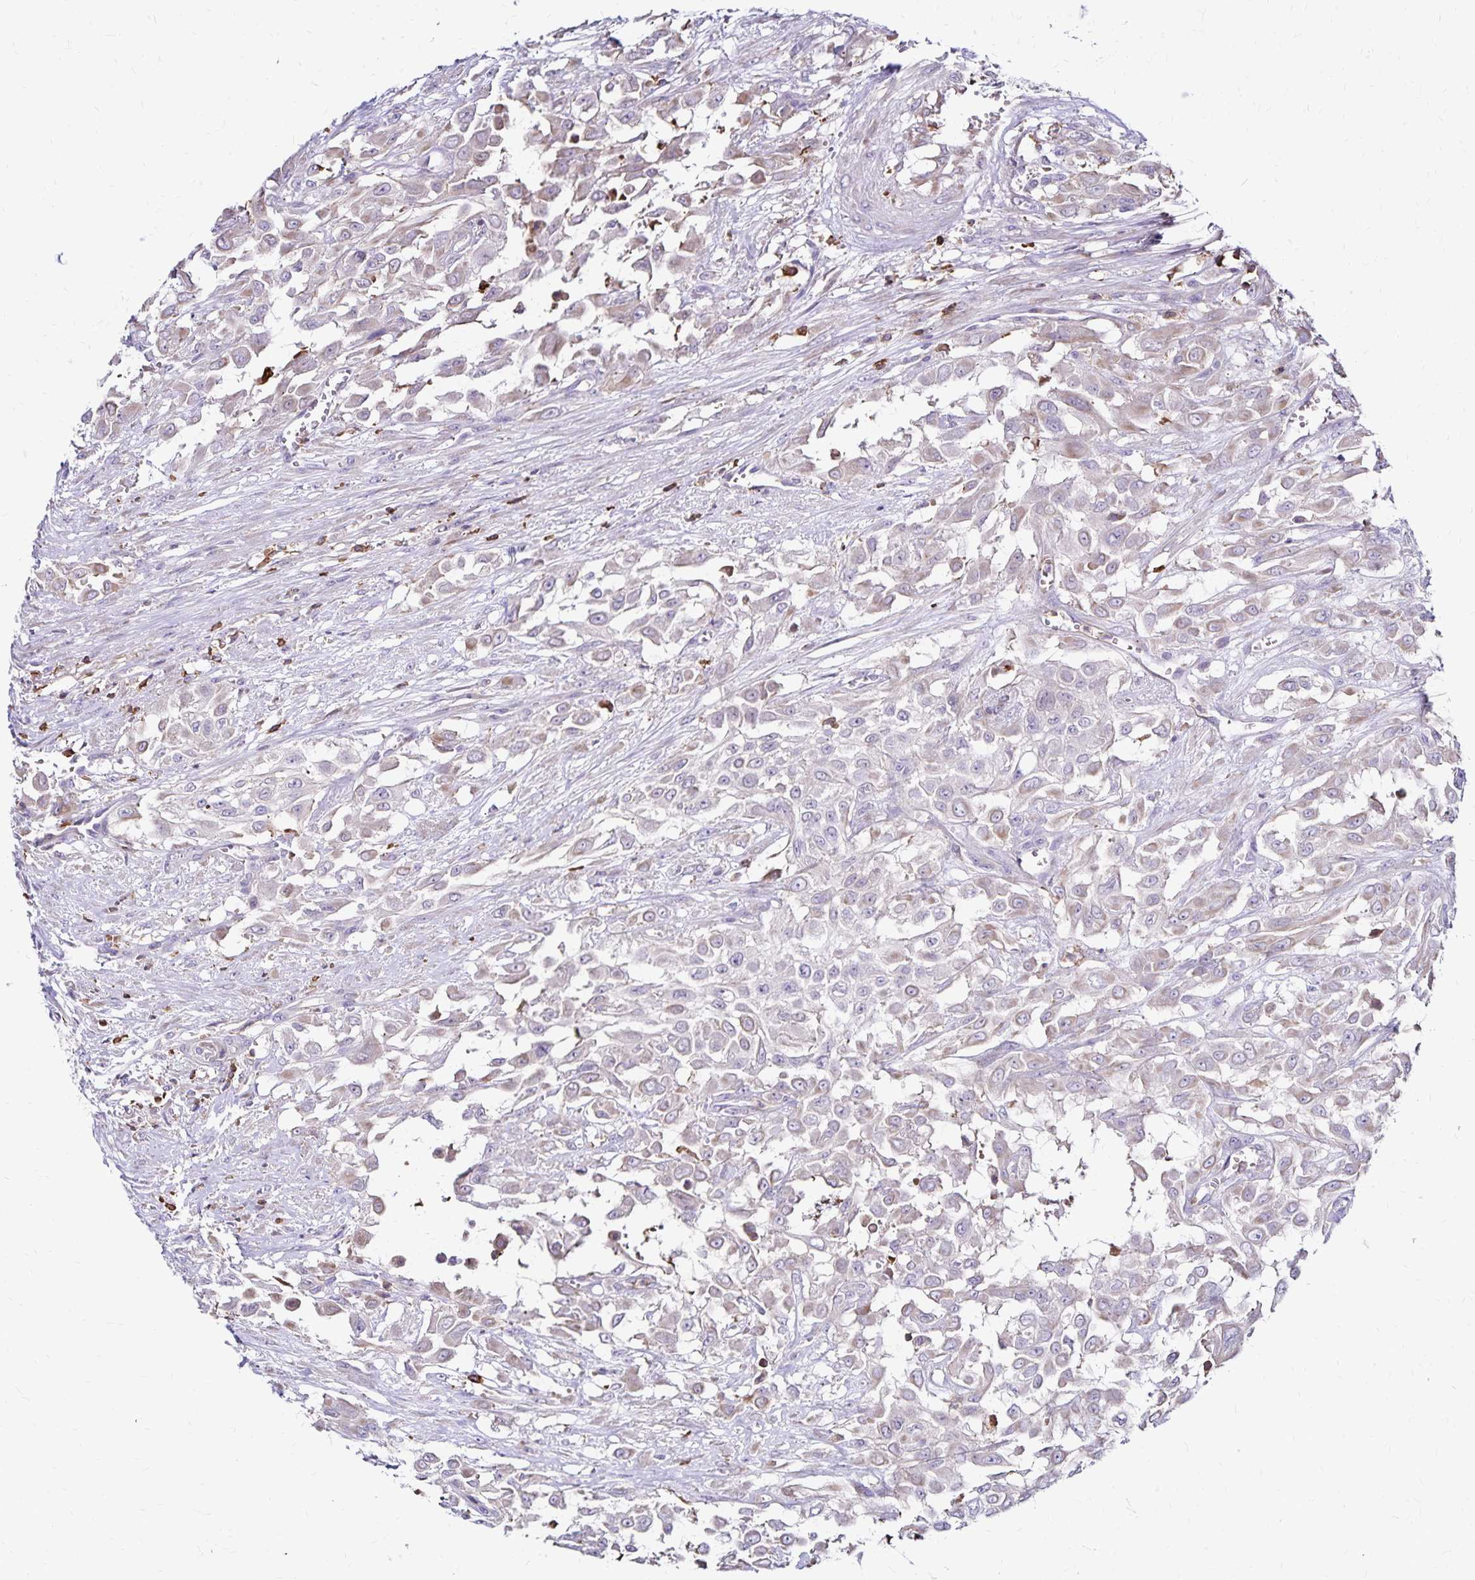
{"staining": {"intensity": "weak", "quantity": "25%-75%", "location": "cytoplasmic/membranous"}, "tissue": "urothelial cancer", "cell_type": "Tumor cells", "image_type": "cancer", "snomed": [{"axis": "morphology", "description": "Urothelial carcinoma, High grade"}, {"axis": "topography", "description": "Urinary bladder"}], "caption": "A photomicrograph showing weak cytoplasmic/membranous positivity in approximately 25%-75% of tumor cells in urothelial cancer, as visualized by brown immunohistochemical staining.", "gene": "NAGPA", "patient": {"sex": "male", "age": 57}}